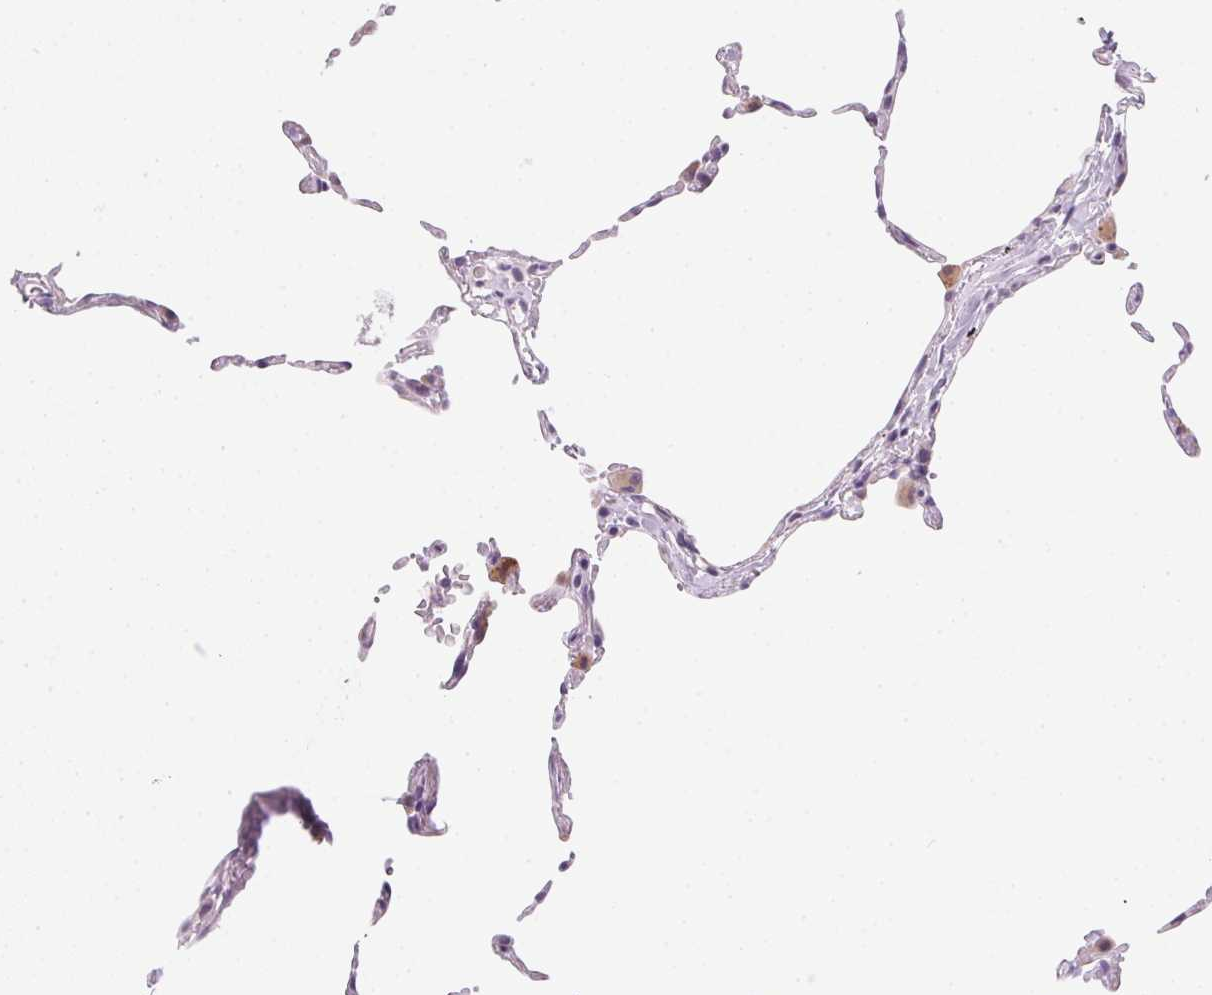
{"staining": {"intensity": "negative", "quantity": "none", "location": "none"}, "tissue": "lung", "cell_type": "Alveolar cells", "image_type": "normal", "snomed": [{"axis": "morphology", "description": "Normal tissue, NOS"}, {"axis": "topography", "description": "Lung"}], "caption": "Normal lung was stained to show a protein in brown. There is no significant expression in alveolar cells. (Stains: DAB (3,3'-diaminobenzidine) immunohistochemistry with hematoxylin counter stain, Microscopy: brightfield microscopy at high magnification).", "gene": "GSDMC", "patient": {"sex": "female", "age": 57}}